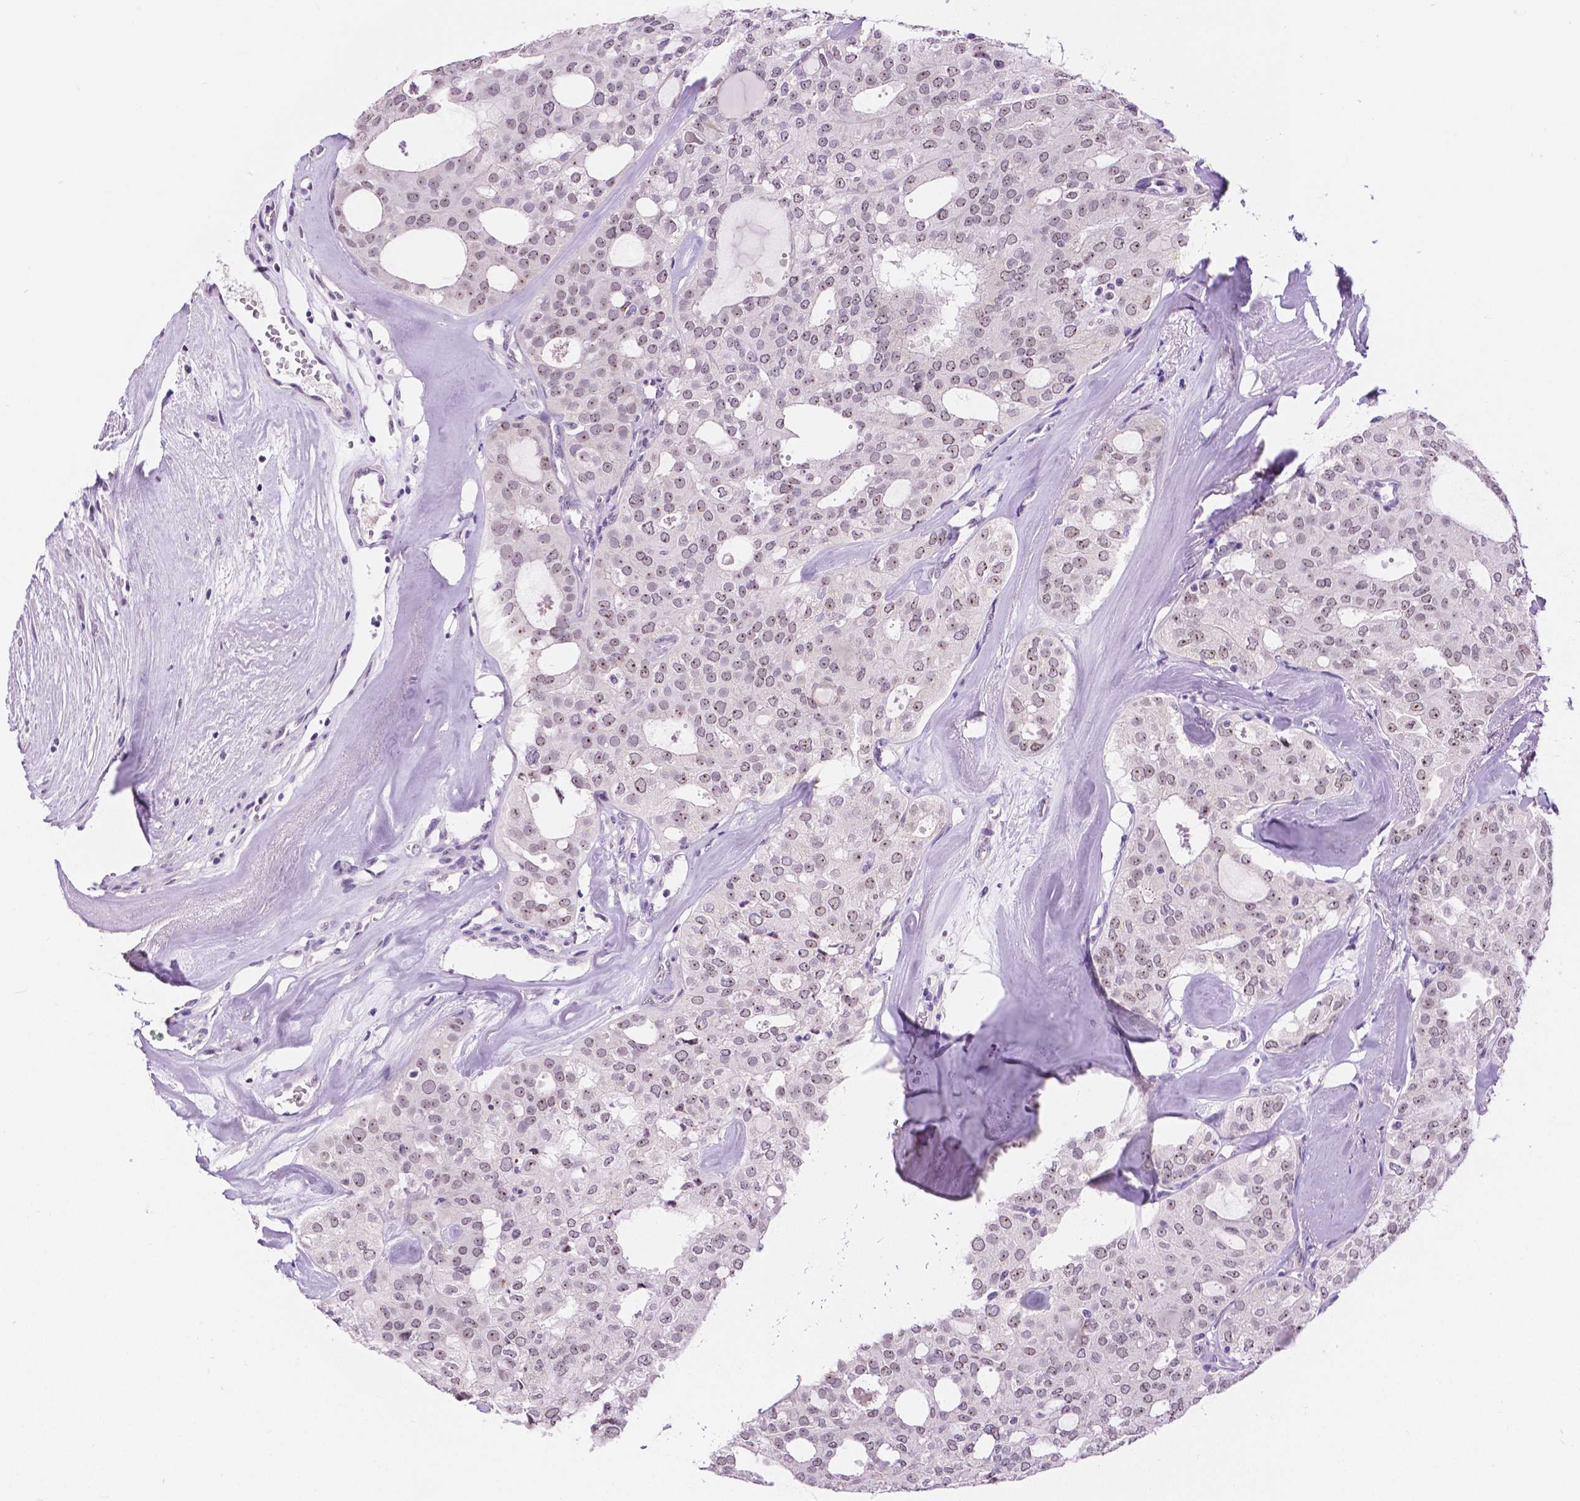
{"staining": {"intensity": "weak", "quantity": "25%-75%", "location": "nuclear"}, "tissue": "thyroid cancer", "cell_type": "Tumor cells", "image_type": "cancer", "snomed": [{"axis": "morphology", "description": "Follicular adenoma carcinoma, NOS"}, {"axis": "topography", "description": "Thyroid gland"}], "caption": "IHC (DAB) staining of thyroid cancer displays weak nuclear protein positivity in approximately 25%-75% of tumor cells. (Brightfield microscopy of DAB IHC at high magnification).", "gene": "NHP2", "patient": {"sex": "male", "age": 75}}